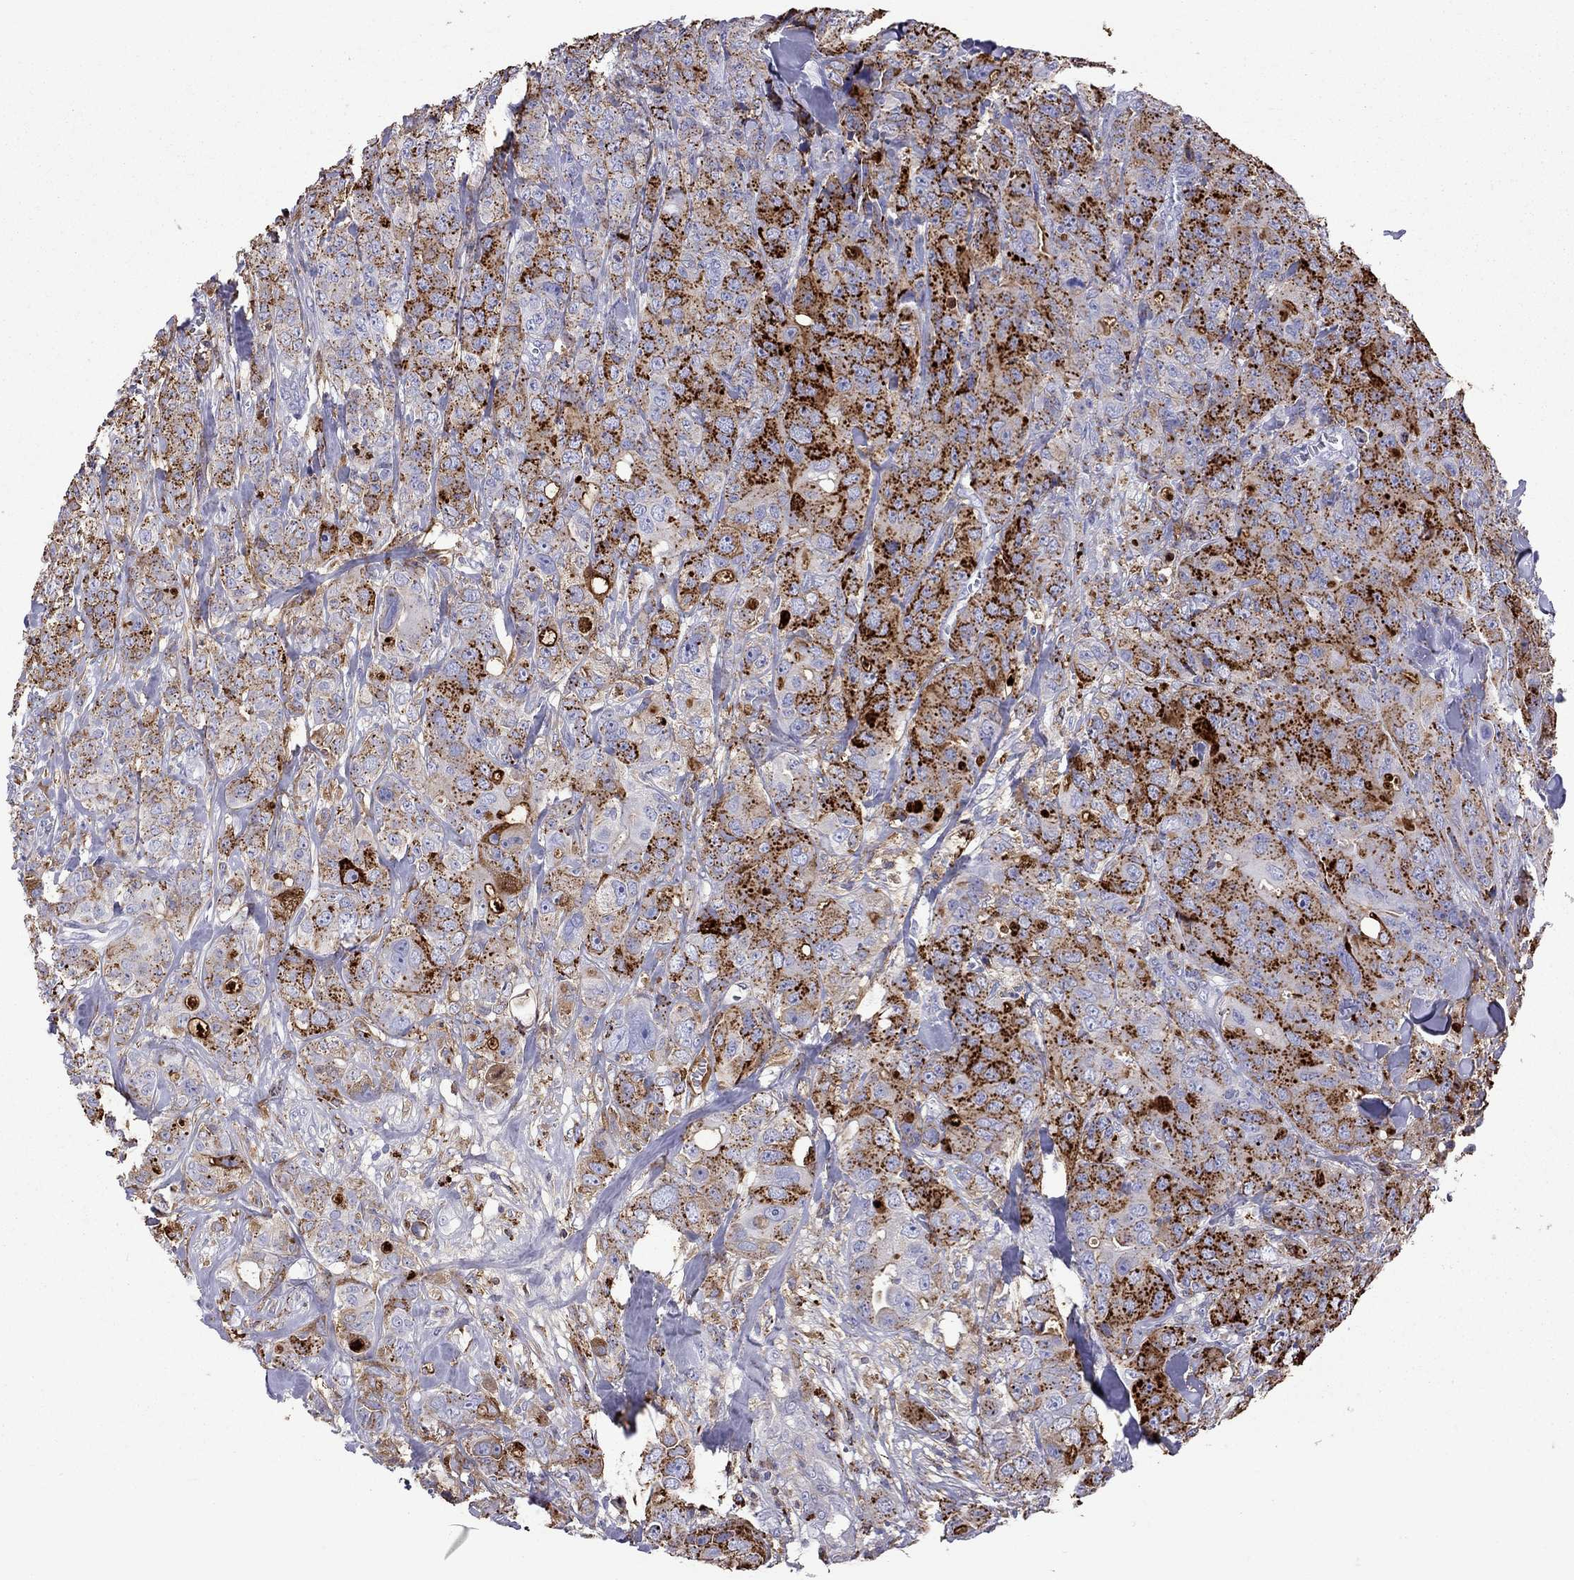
{"staining": {"intensity": "strong", "quantity": ">75%", "location": "cytoplasmic/membranous"}, "tissue": "breast cancer", "cell_type": "Tumor cells", "image_type": "cancer", "snomed": [{"axis": "morphology", "description": "Duct carcinoma"}, {"axis": "topography", "description": "Breast"}], "caption": "This histopathology image exhibits breast infiltrating ductal carcinoma stained with immunohistochemistry to label a protein in brown. The cytoplasmic/membranous of tumor cells show strong positivity for the protein. Nuclei are counter-stained blue.", "gene": "SERPINA3", "patient": {"sex": "female", "age": 43}}